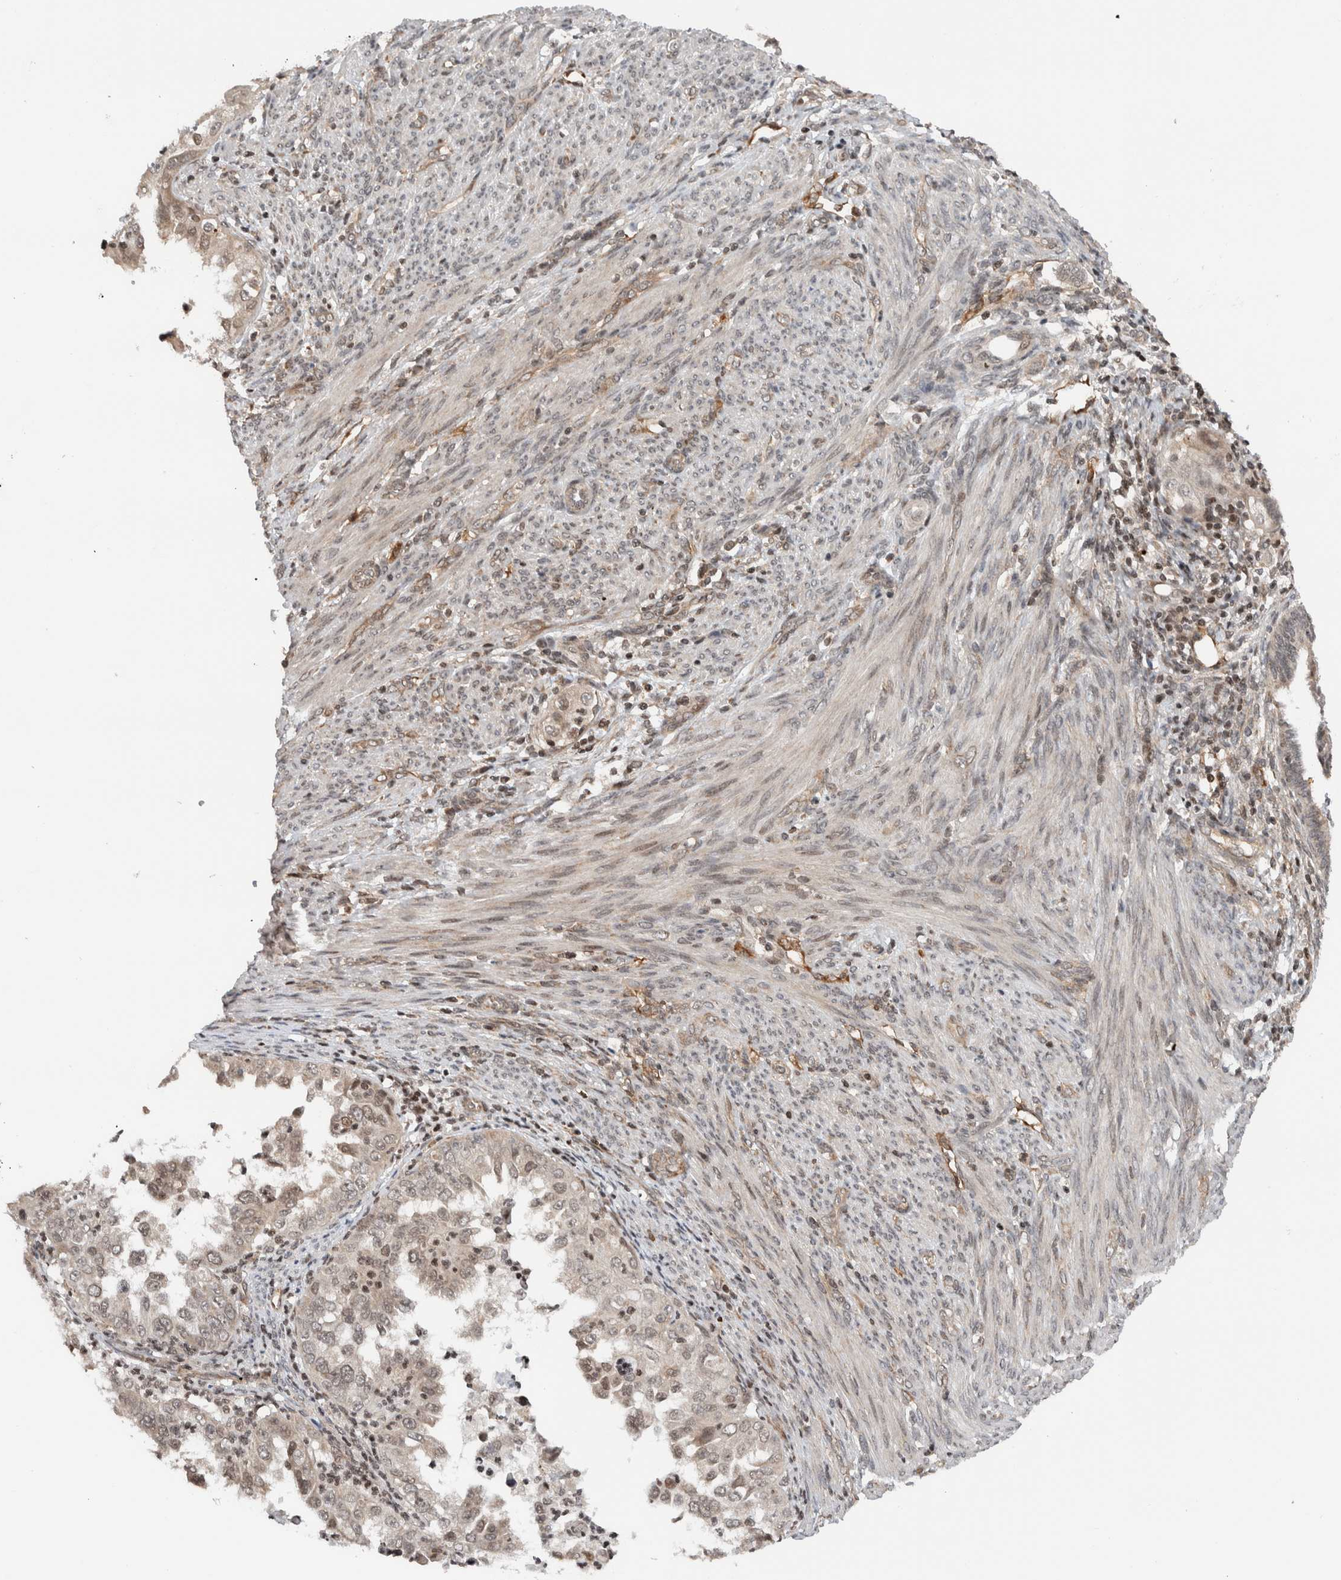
{"staining": {"intensity": "weak", "quantity": "25%-75%", "location": "nuclear"}, "tissue": "endometrial cancer", "cell_type": "Tumor cells", "image_type": "cancer", "snomed": [{"axis": "morphology", "description": "Adenocarcinoma, NOS"}, {"axis": "topography", "description": "Endometrium"}], "caption": "Immunohistochemistry staining of endometrial cancer (adenocarcinoma), which reveals low levels of weak nuclear staining in about 25%-75% of tumor cells indicating weak nuclear protein staining. The staining was performed using DAB (brown) for protein detection and nuclei were counterstained in hematoxylin (blue).", "gene": "NPLOC4", "patient": {"sex": "female", "age": 85}}